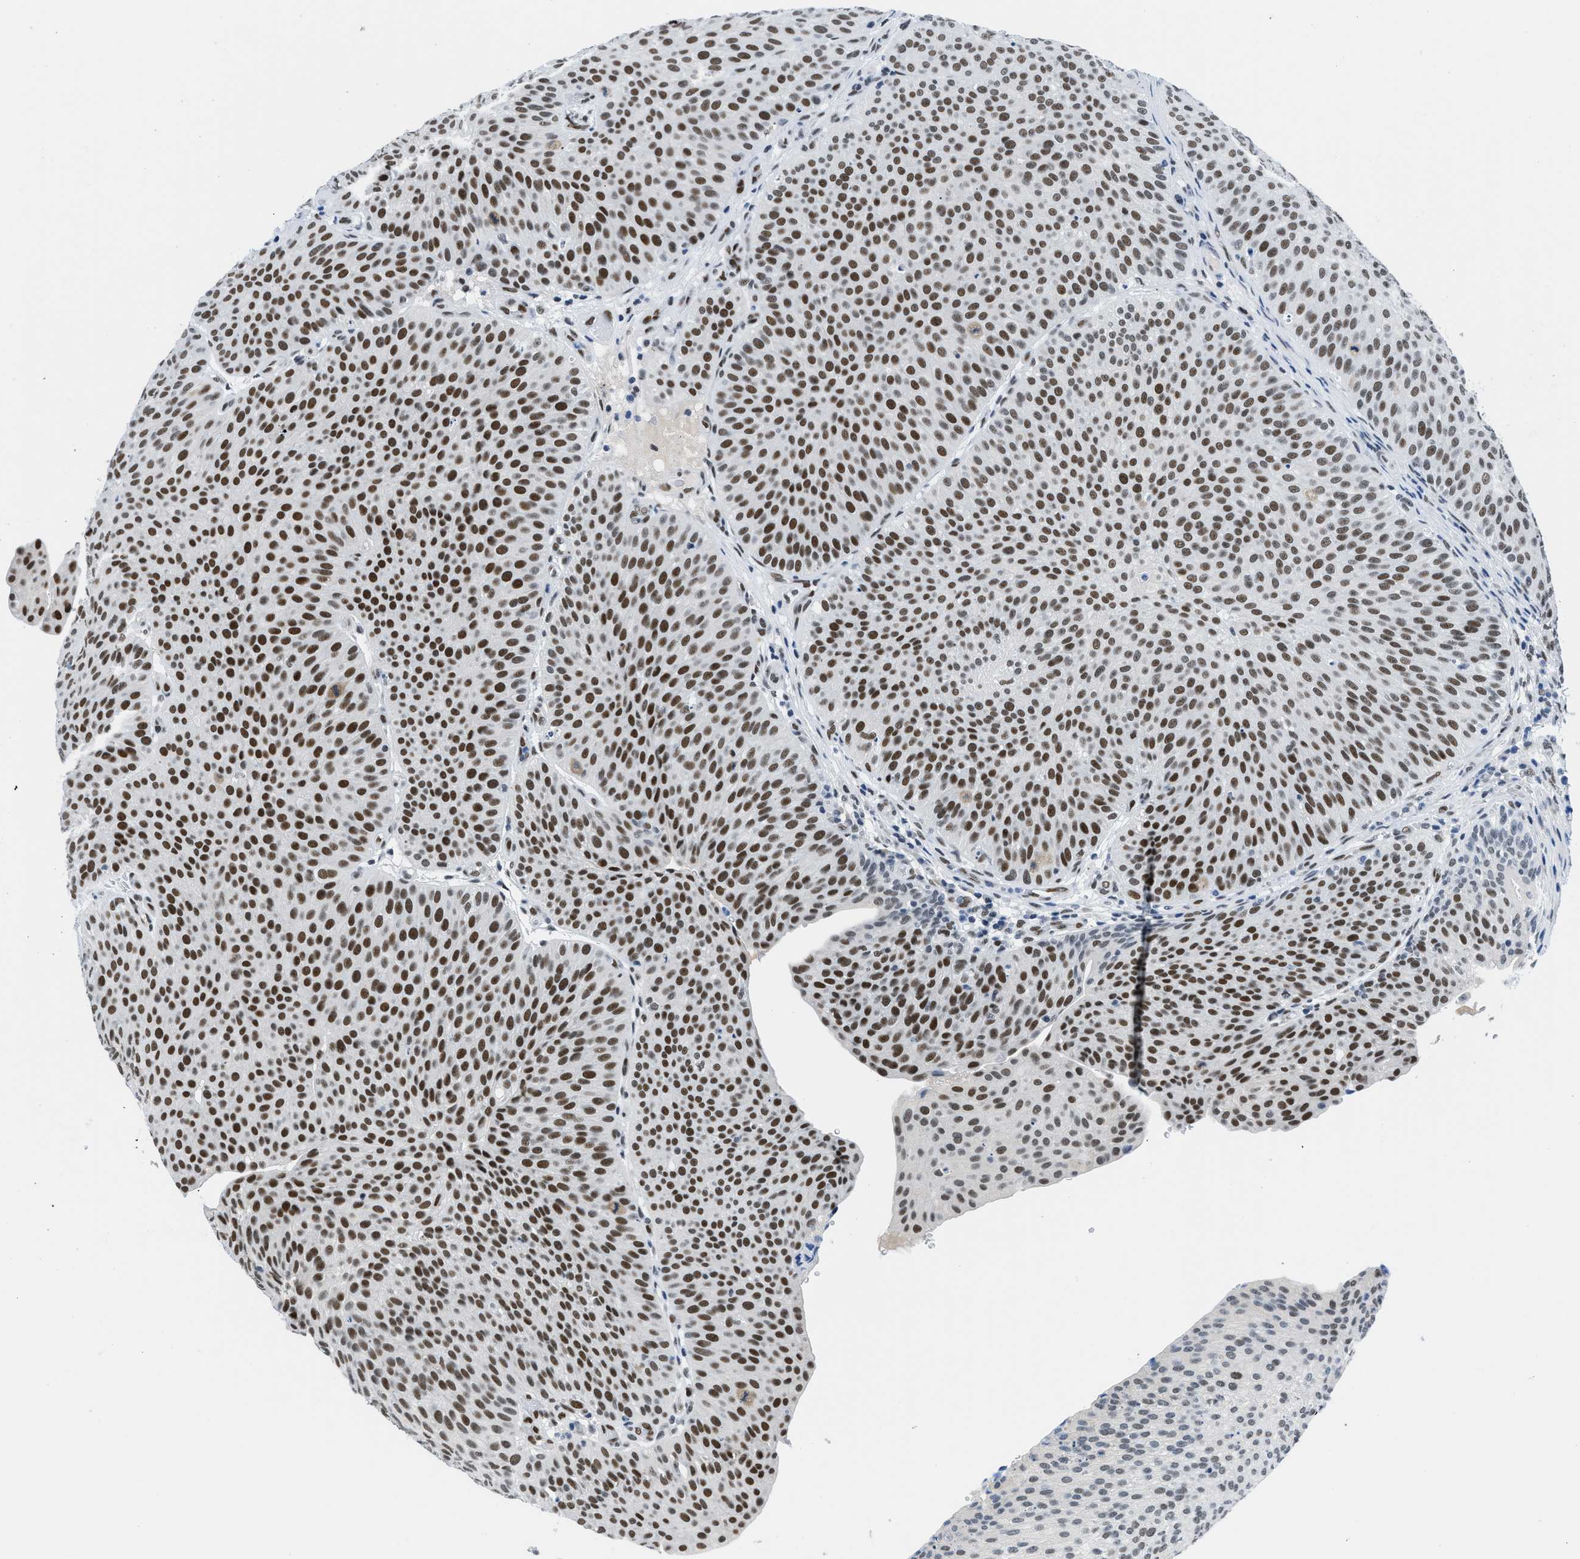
{"staining": {"intensity": "strong", "quantity": ">75%", "location": "nuclear"}, "tissue": "urothelial cancer", "cell_type": "Tumor cells", "image_type": "cancer", "snomed": [{"axis": "morphology", "description": "Urothelial carcinoma, Low grade"}, {"axis": "topography", "description": "Smooth muscle"}, {"axis": "topography", "description": "Urinary bladder"}], "caption": "Urothelial cancer tissue exhibits strong nuclear expression in about >75% of tumor cells, visualized by immunohistochemistry.", "gene": "SMARCAD1", "patient": {"sex": "male", "age": 60}}